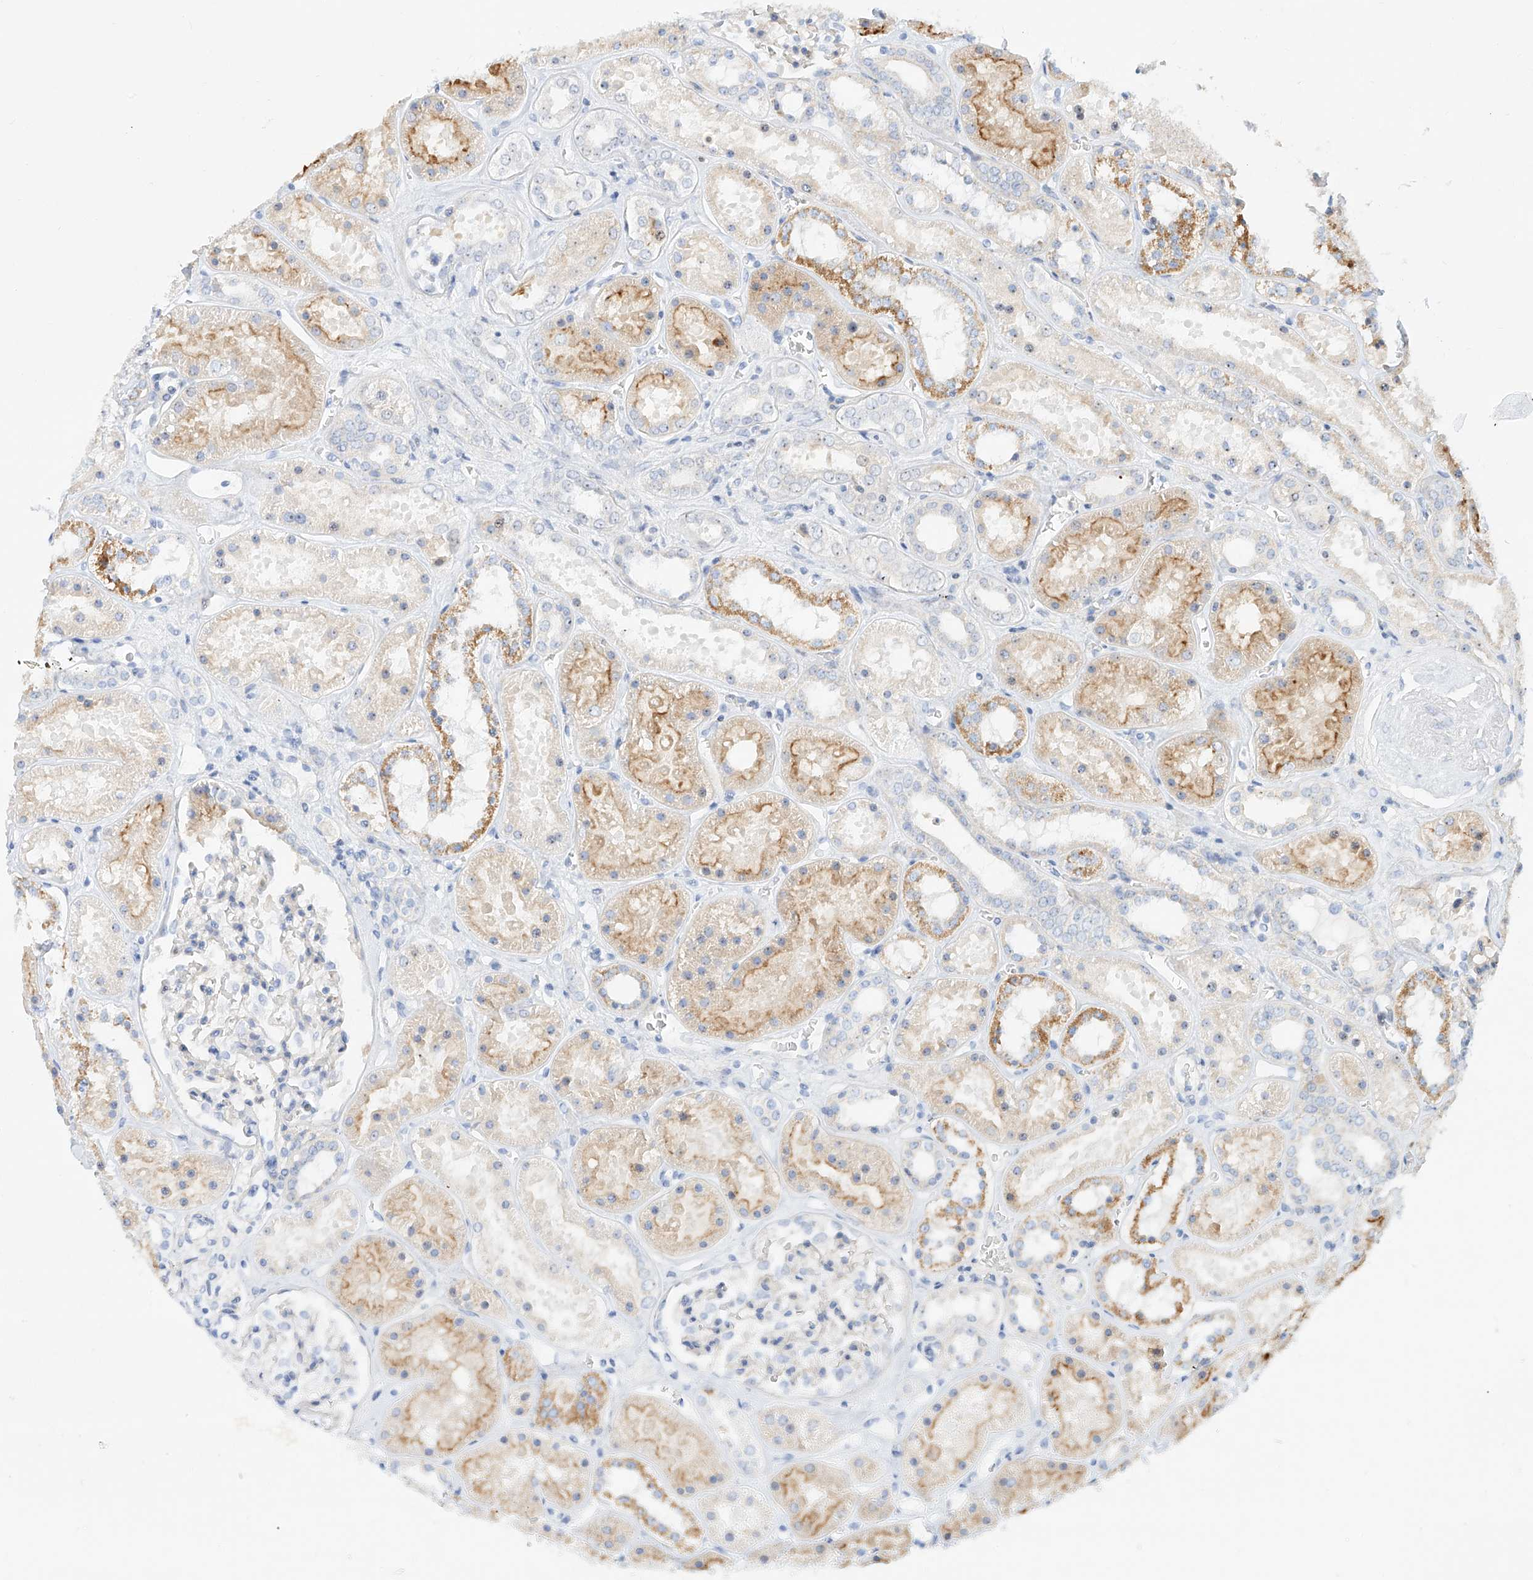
{"staining": {"intensity": "negative", "quantity": "none", "location": "none"}, "tissue": "kidney", "cell_type": "Cells in glomeruli", "image_type": "normal", "snomed": [{"axis": "morphology", "description": "Normal tissue, NOS"}, {"axis": "topography", "description": "Kidney"}], "caption": "Immunohistochemistry (IHC) of unremarkable kidney shows no staining in cells in glomeruli. (DAB (3,3'-diaminobenzidine) IHC, high magnification).", "gene": "SNU13", "patient": {"sex": "female", "age": 41}}